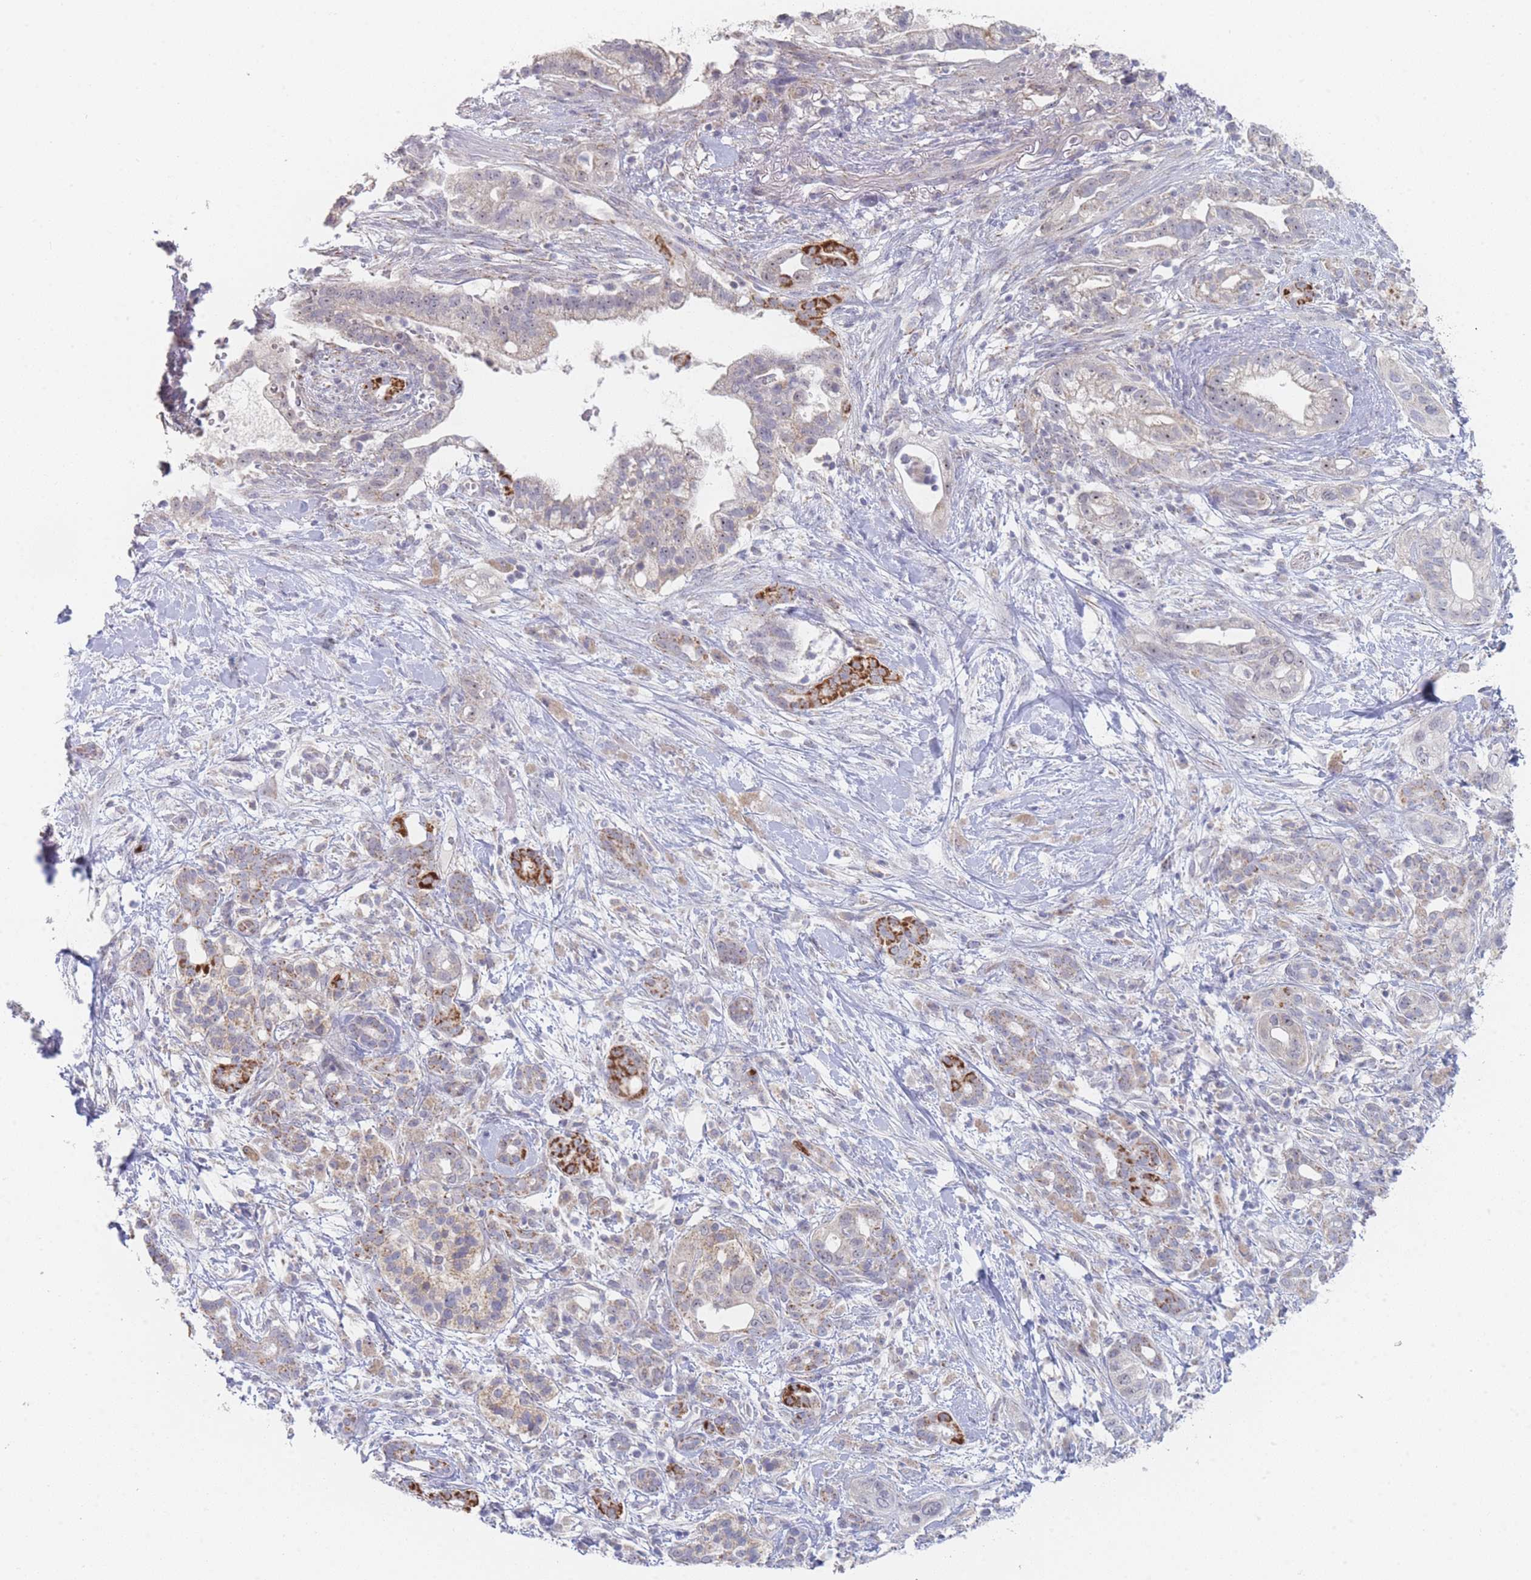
{"staining": {"intensity": "strong", "quantity": "<25%", "location": "cytoplasmic/membranous"}, "tissue": "pancreatic cancer", "cell_type": "Tumor cells", "image_type": "cancer", "snomed": [{"axis": "morphology", "description": "Adenocarcinoma, NOS"}, {"axis": "topography", "description": "Pancreas"}], "caption": "Adenocarcinoma (pancreatic) stained for a protein demonstrates strong cytoplasmic/membranous positivity in tumor cells.", "gene": "RNF8", "patient": {"sex": "male", "age": 44}}